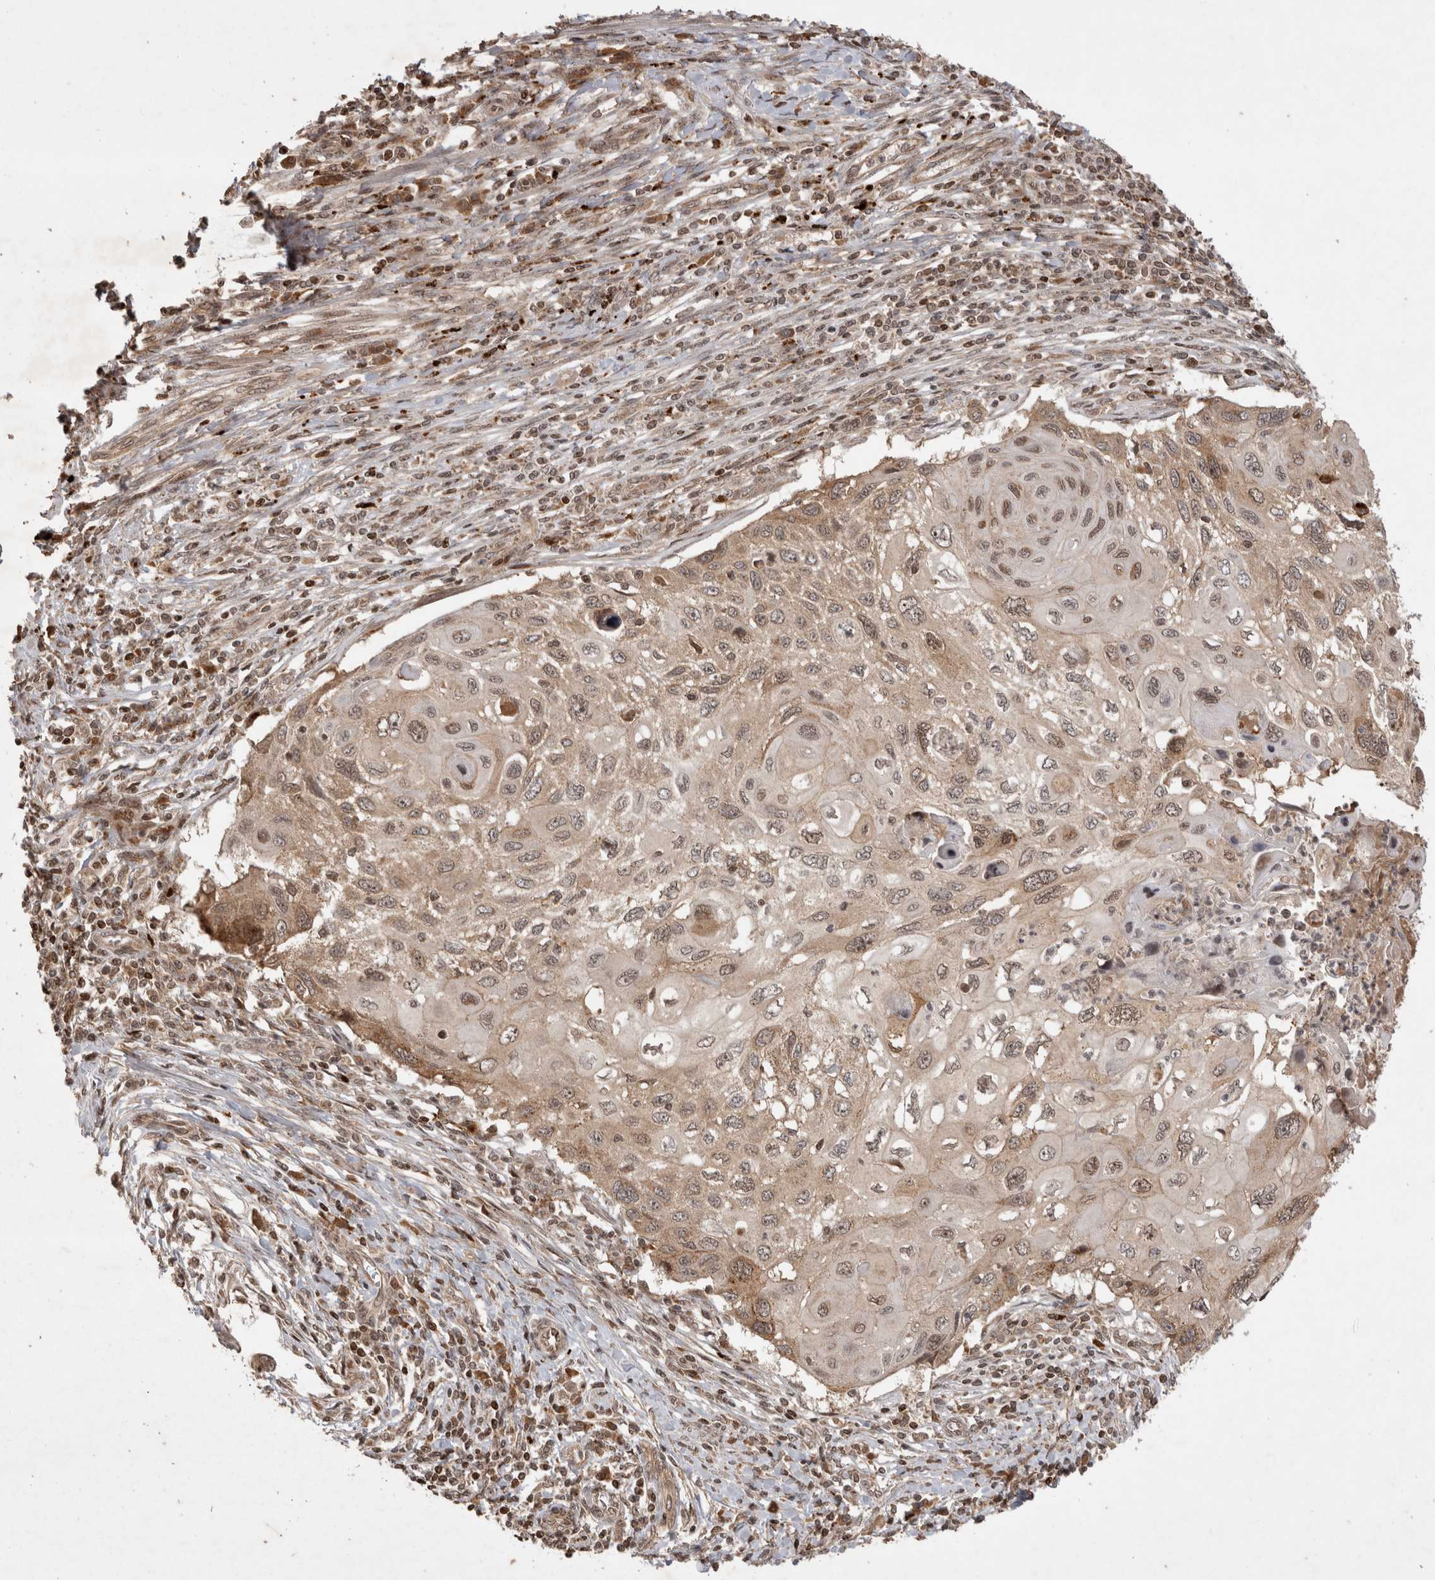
{"staining": {"intensity": "weak", "quantity": ">75%", "location": "cytoplasmic/membranous,nuclear"}, "tissue": "cervical cancer", "cell_type": "Tumor cells", "image_type": "cancer", "snomed": [{"axis": "morphology", "description": "Squamous cell carcinoma, NOS"}, {"axis": "topography", "description": "Cervix"}], "caption": "Immunohistochemical staining of cervical cancer (squamous cell carcinoma) reveals low levels of weak cytoplasmic/membranous and nuclear protein expression in approximately >75% of tumor cells. Ihc stains the protein in brown and the nuclei are stained blue.", "gene": "FAM221A", "patient": {"sex": "female", "age": 70}}